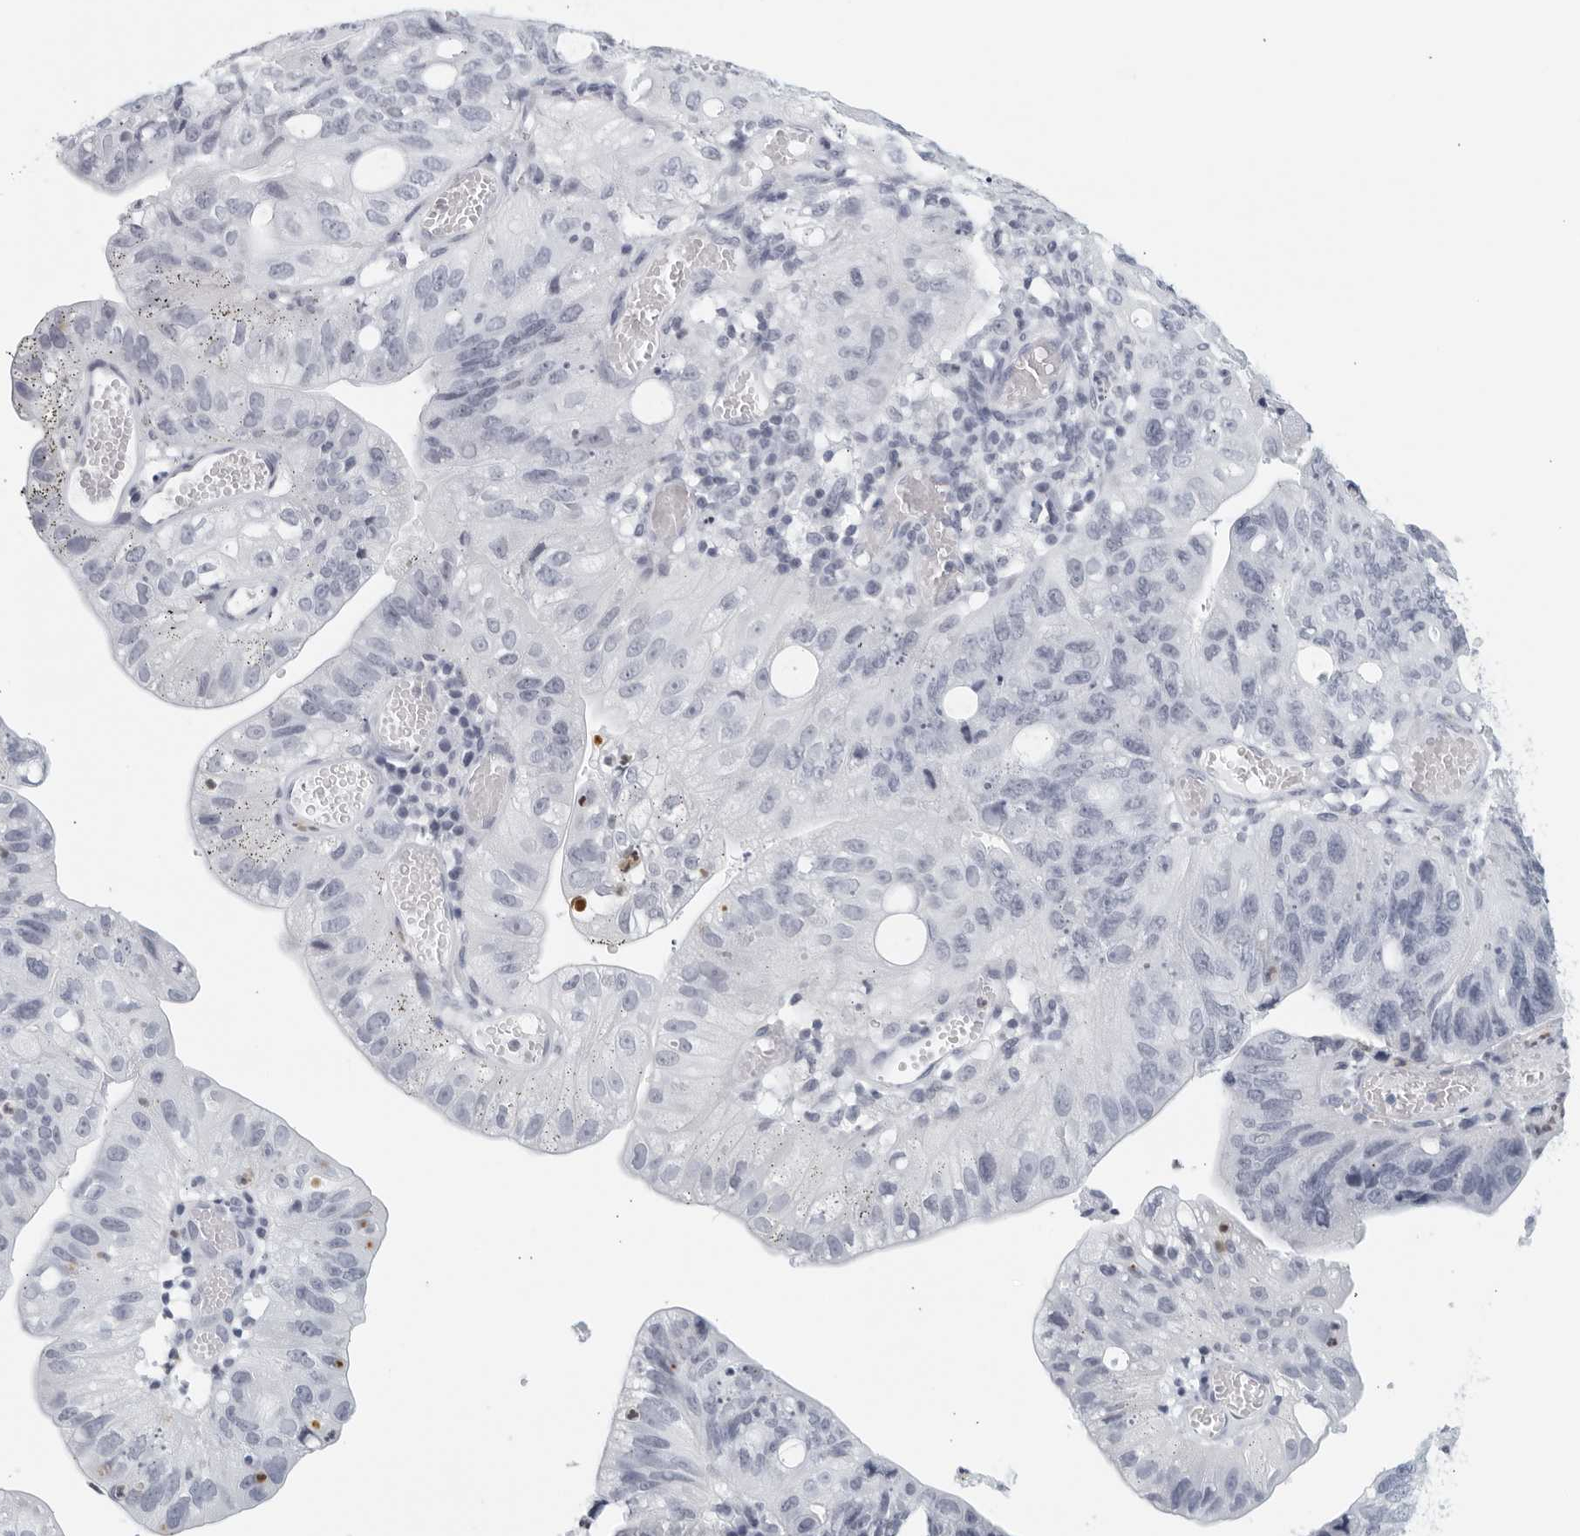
{"staining": {"intensity": "negative", "quantity": "none", "location": "none"}, "tissue": "stomach cancer", "cell_type": "Tumor cells", "image_type": "cancer", "snomed": [{"axis": "morphology", "description": "Adenocarcinoma, NOS"}, {"axis": "topography", "description": "Stomach"}], "caption": "A high-resolution photomicrograph shows IHC staining of stomach cancer (adenocarcinoma), which exhibits no significant staining in tumor cells.", "gene": "KLK7", "patient": {"sex": "male", "age": 59}}